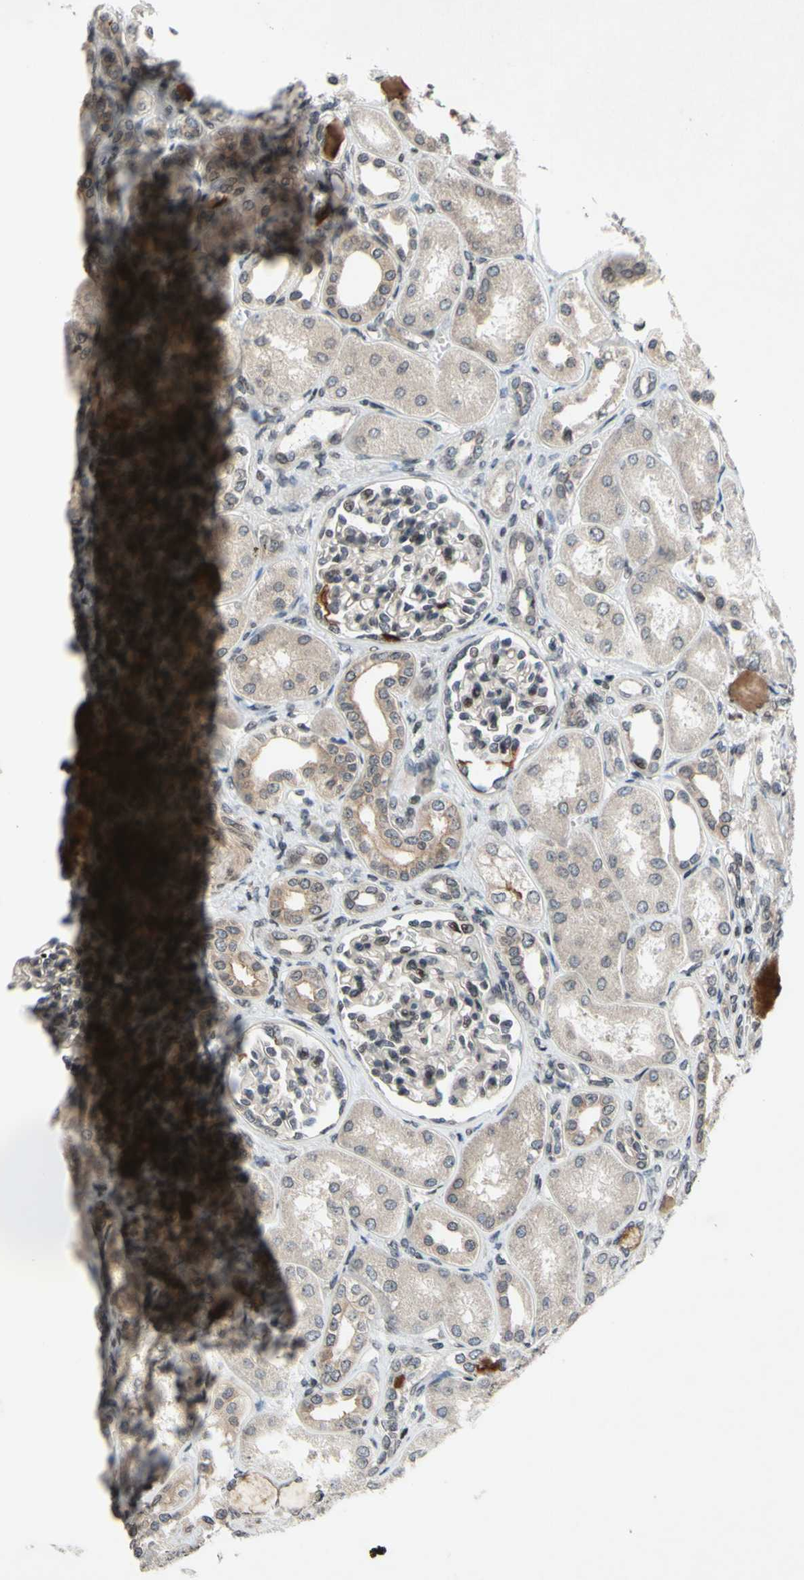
{"staining": {"intensity": "negative", "quantity": "none", "location": "none"}, "tissue": "kidney", "cell_type": "Cells in glomeruli", "image_type": "normal", "snomed": [{"axis": "morphology", "description": "Normal tissue, NOS"}, {"axis": "topography", "description": "Kidney"}], "caption": "DAB (3,3'-diaminobenzidine) immunohistochemical staining of unremarkable kidney displays no significant positivity in cells in glomeruli.", "gene": "XPO1", "patient": {"sex": "male", "age": 7}}